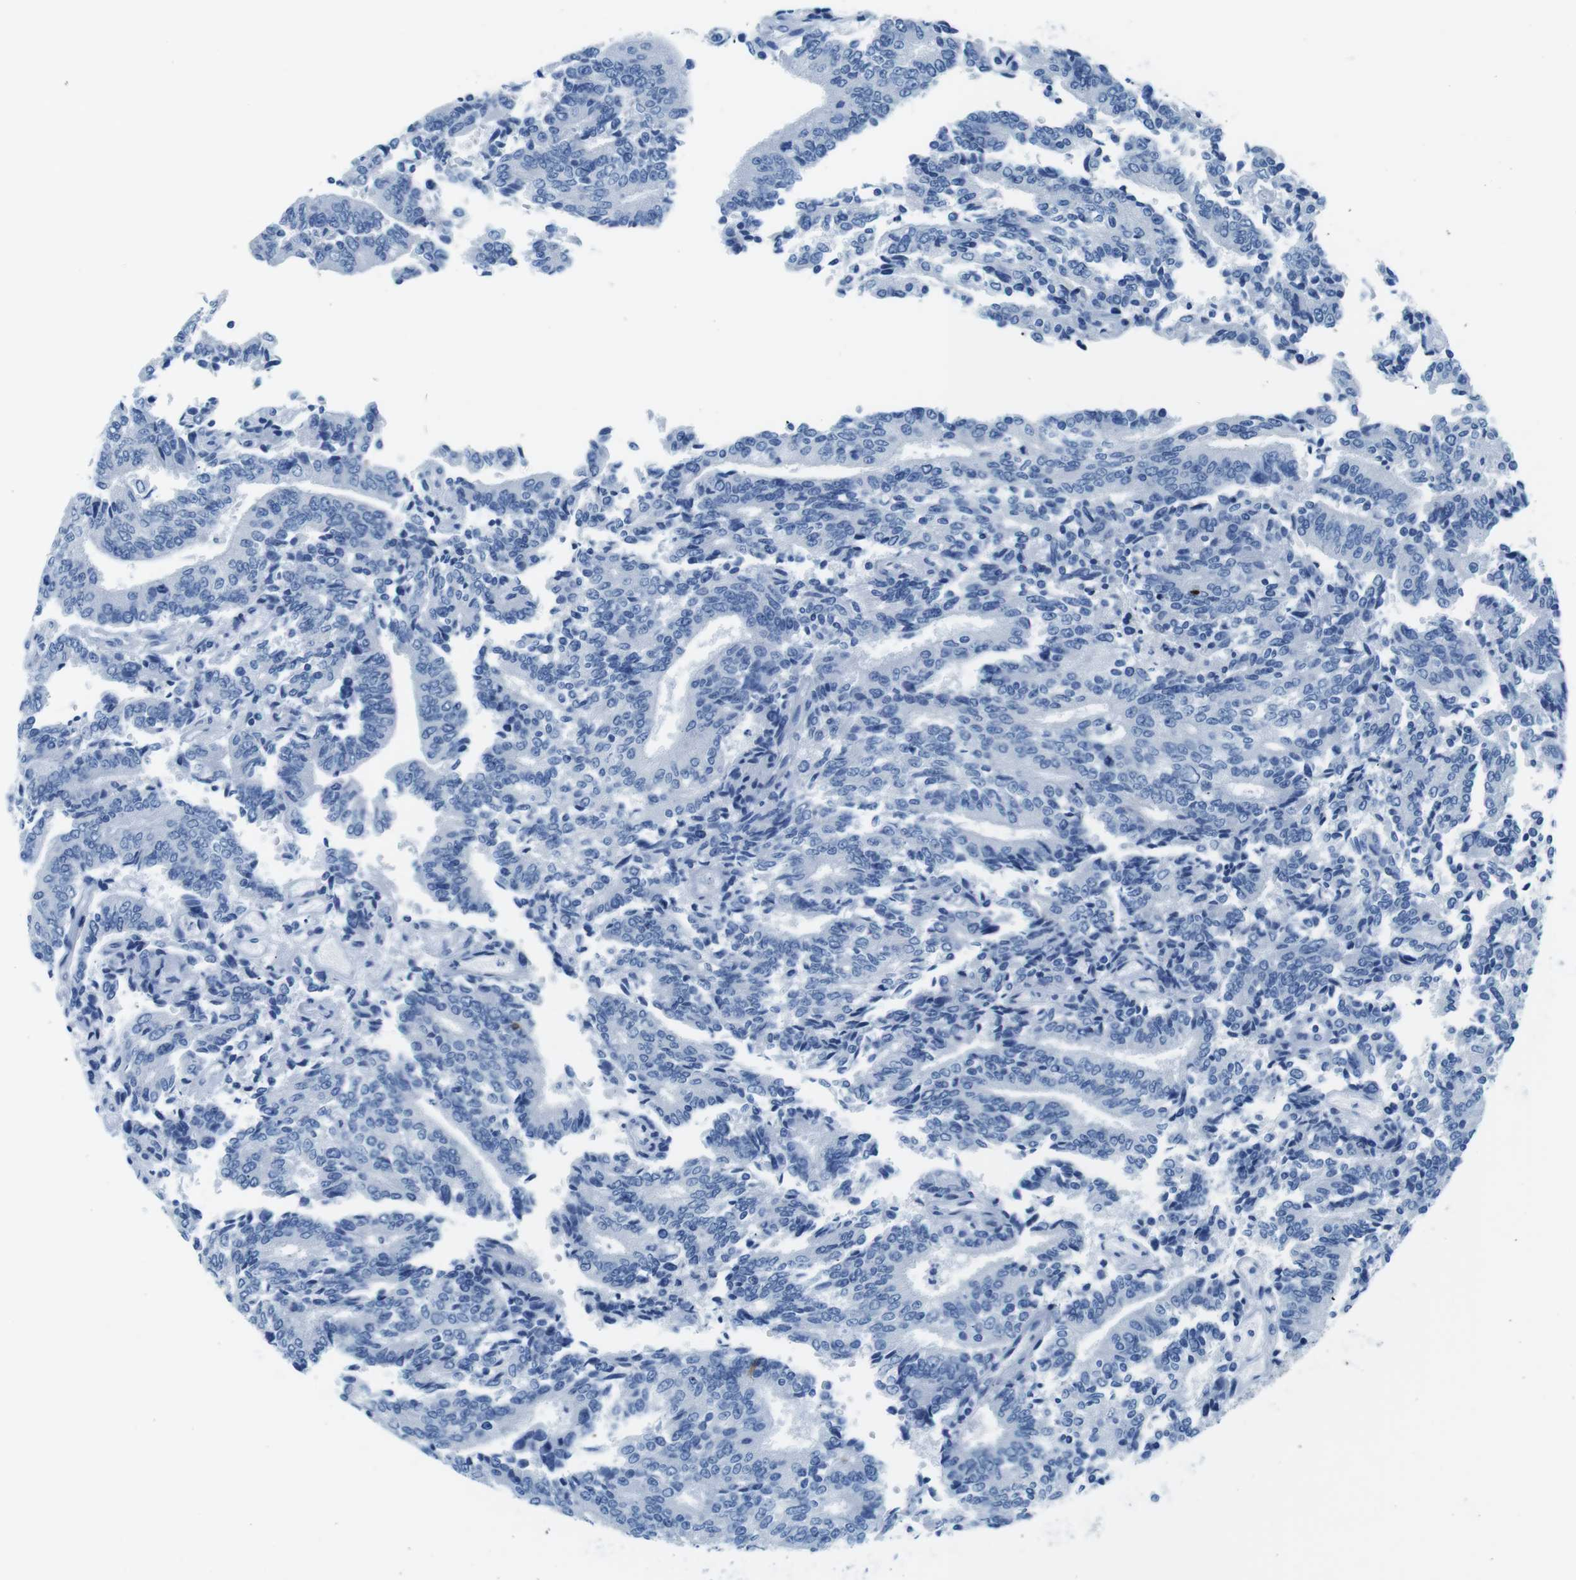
{"staining": {"intensity": "negative", "quantity": "none", "location": "none"}, "tissue": "prostate cancer", "cell_type": "Tumor cells", "image_type": "cancer", "snomed": [{"axis": "morphology", "description": "Normal tissue, NOS"}, {"axis": "morphology", "description": "Adenocarcinoma, High grade"}, {"axis": "topography", "description": "Prostate"}, {"axis": "topography", "description": "Seminal veicle"}], "caption": "The immunohistochemistry histopathology image has no significant expression in tumor cells of prostate cancer (high-grade adenocarcinoma) tissue.", "gene": "MUC2", "patient": {"sex": "male", "age": 55}}